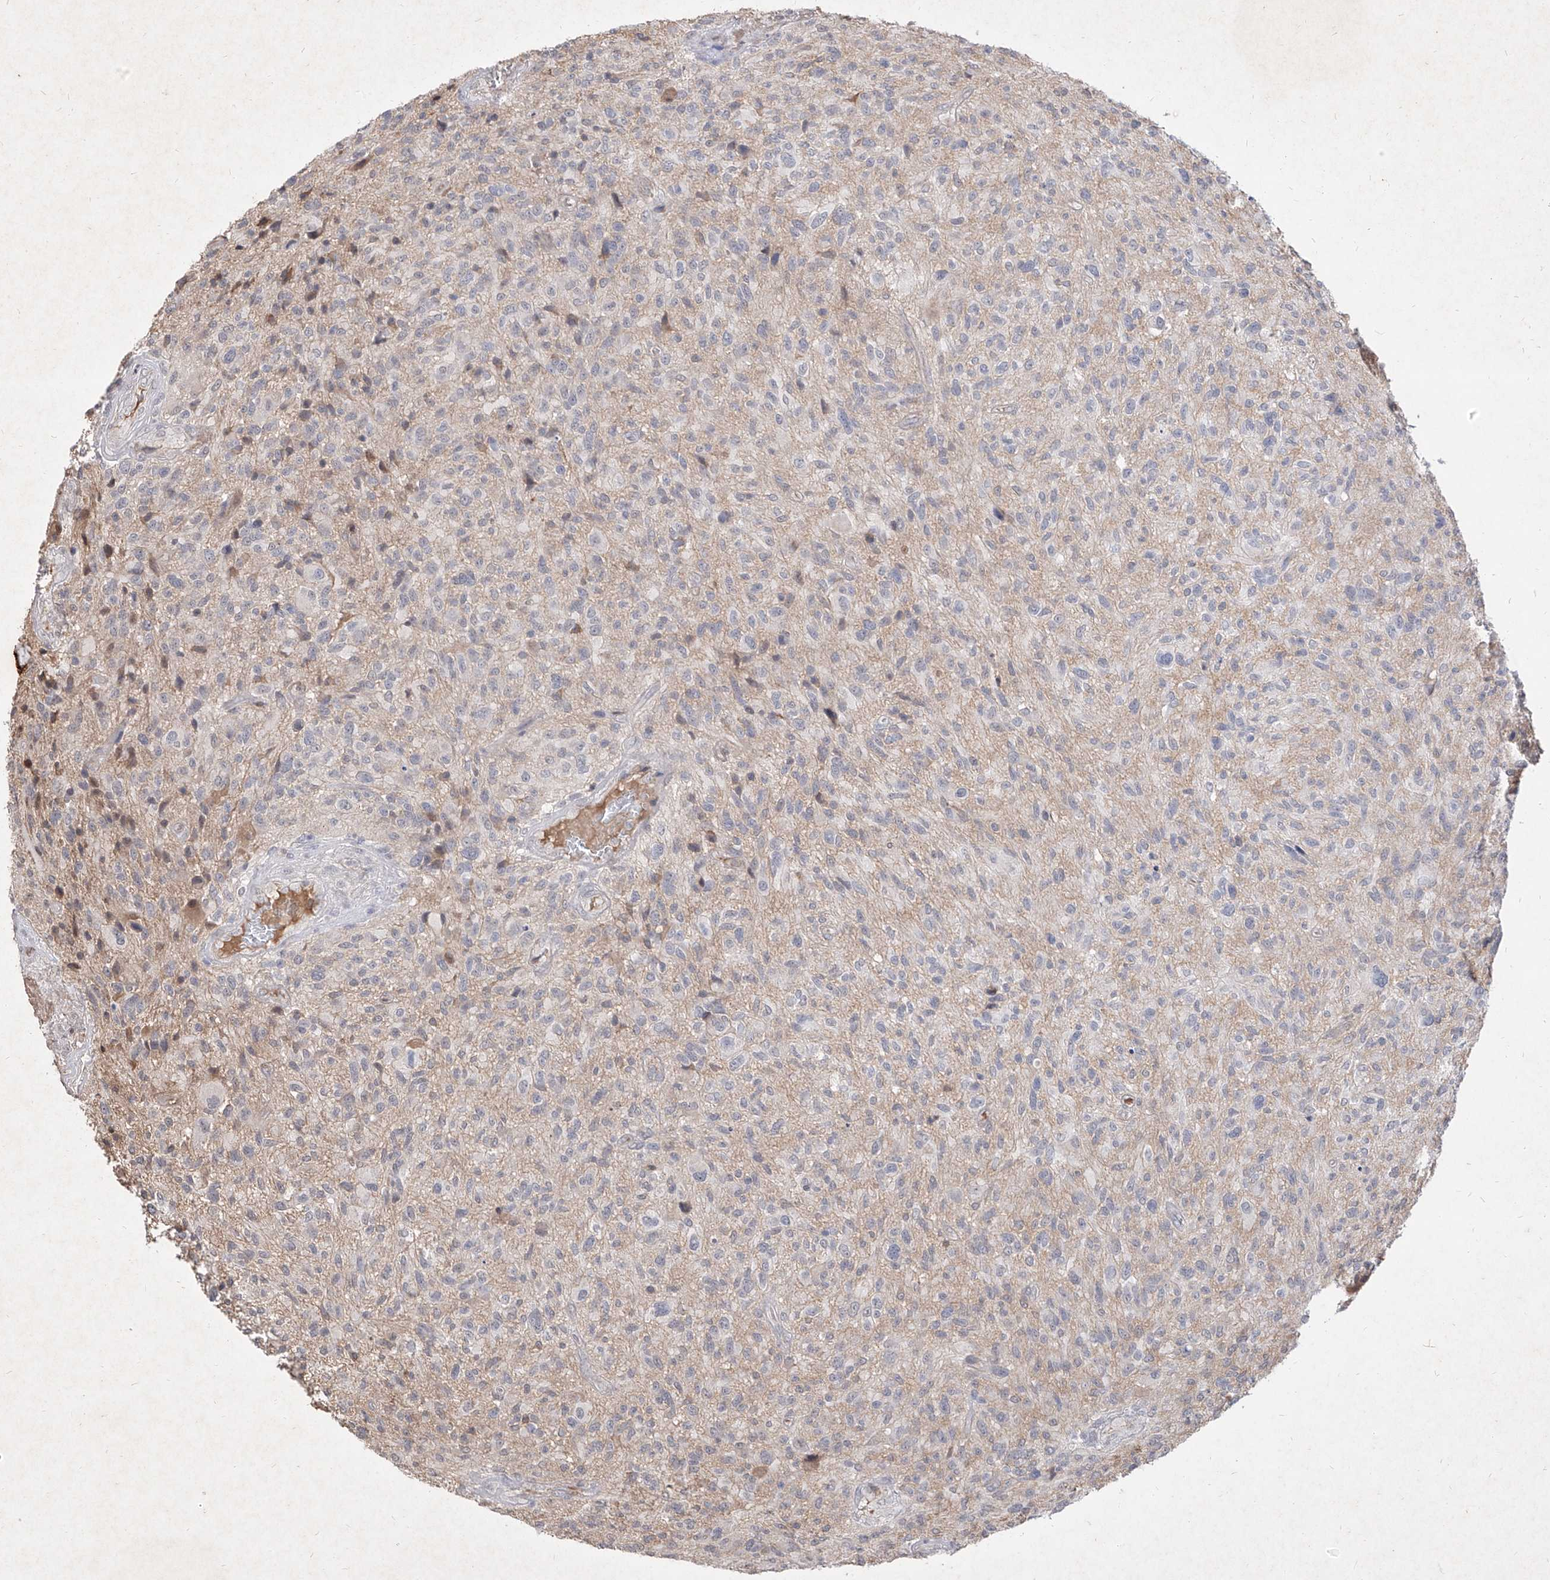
{"staining": {"intensity": "negative", "quantity": "none", "location": "none"}, "tissue": "glioma", "cell_type": "Tumor cells", "image_type": "cancer", "snomed": [{"axis": "morphology", "description": "Glioma, malignant, High grade"}, {"axis": "topography", "description": "Brain"}], "caption": "Tumor cells are negative for brown protein staining in high-grade glioma (malignant). (Brightfield microscopy of DAB immunohistochemistry (IHC) at high magnification).", "gene": "C4A", "patient": {"sex": "male", "age": 47}}